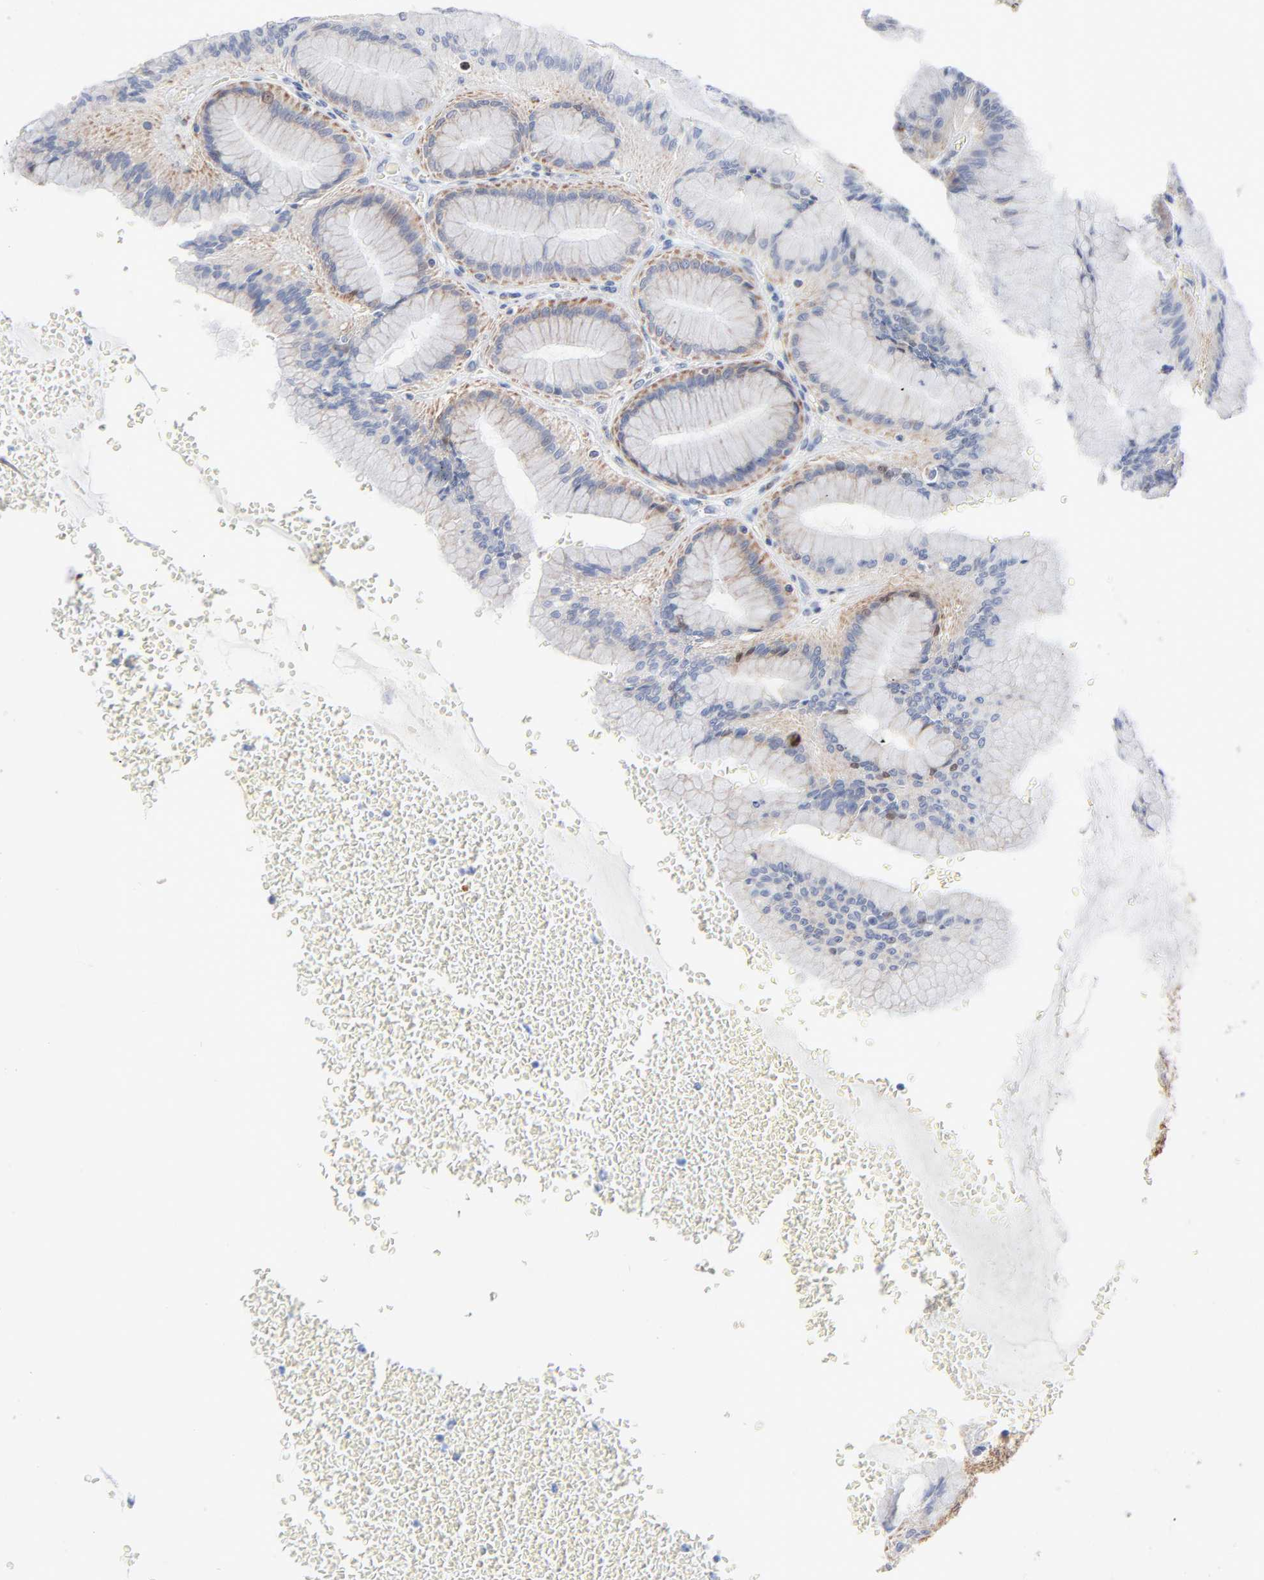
{"staining": {"intensity": "moderate", "quantity": "<25%", "location": "cytoplasmic/membranous"}, "tissue": "stomach", "cell_type": "Glandular cells", "image_type": "normal", "snomed": [{"axis": "morphology", "description": "Normal tissue, NOS"}, {"axis": "morphology", "description": "Adenocarcinoma, NOS"}, {"axis": "topography", "description": "Stomach"}, {"axis": "topography", "description": "Stomach, lower"}], "caption": "Protein staining of benign stomach reveals moderate cytoplasmic/membranous expression in approximately <25% of glandular cells. (brown staining indicates protein expression, while blue staining denotes nuclei).", "gene": "CHCHD10", "patient": {"sex": "female", "age": 65}}